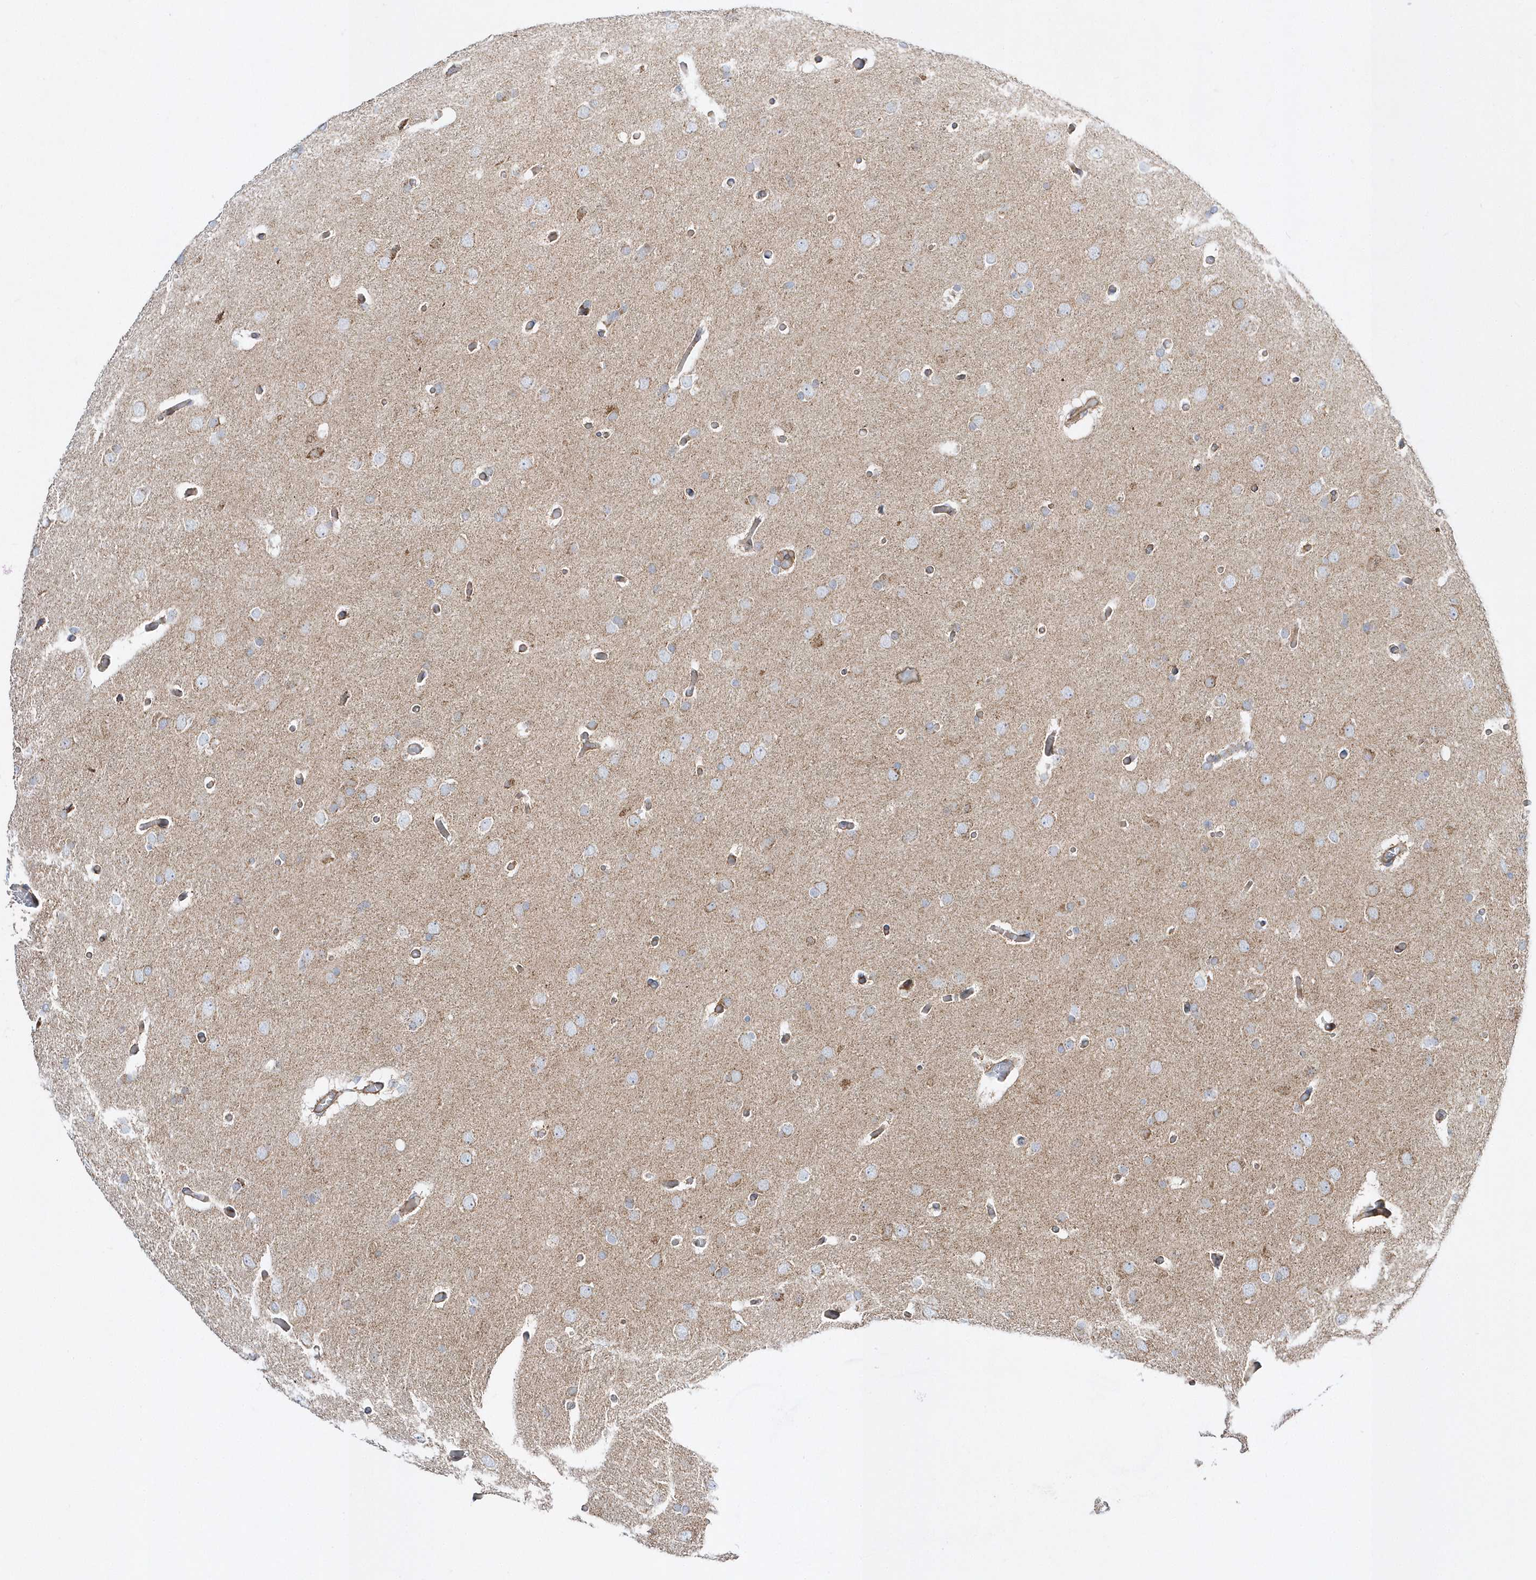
{"staining": {"intensity": "weak", "quantity": "<25%", "location": "cytoplasmic/membranous"}, "tissue": "glioma", "cell_type": "Tumor cells", "image_type": "cancer", "snomed": [{"axis": "morphology", "description": "Glioma, malignant, High grade"}, {"axis": "topography", "description": "Cerebral cortex"}], "caption": "Immunohistochemistry micrograph of human high-grade glioma (malignant) stained for a protein (brown), which demonstrates no positivity in tumor cells.", "gene": "OPA1", "patient": {"sex": "female", "age": 36}}